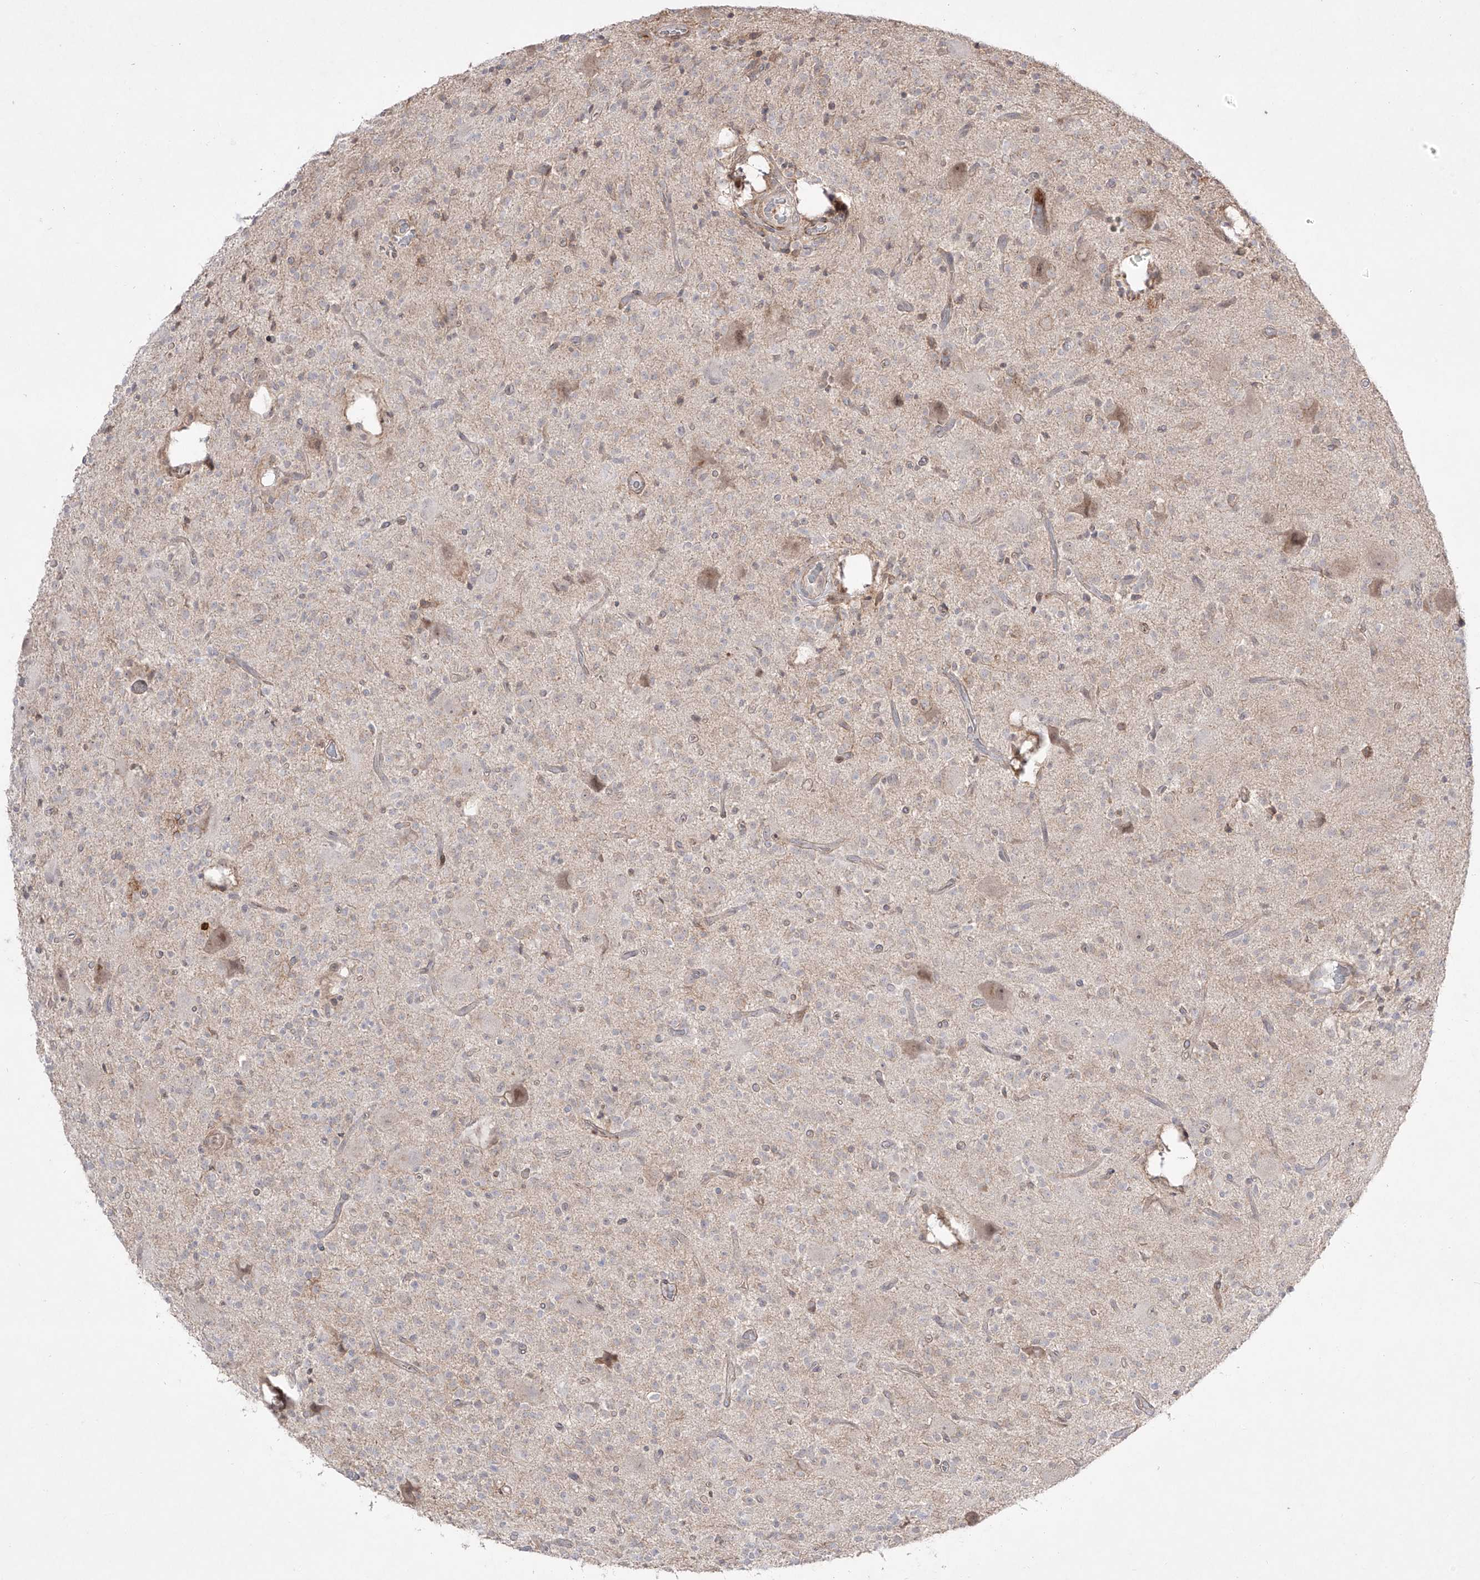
{"staining": {"intensity": "weak", "quantity": "25%-75%", "location": "cytoplasmic/membranous"}, "tissue": "glioma", "cell_type": "Tumor cells", "image_type": "cancer", "snomed": [{"axis": "morphology", "description": "Glioma, malignant, High grade"}, {"axis": "topography", "description": "Brain"}], "caption": "Protein expression analysis of human glioma reveals weak cytoplasmic/membranous positivity in approximately 25%-75% of tumor cells.", "gene": "KDM1B", "patient": {"sex": "male", "age": 34}}